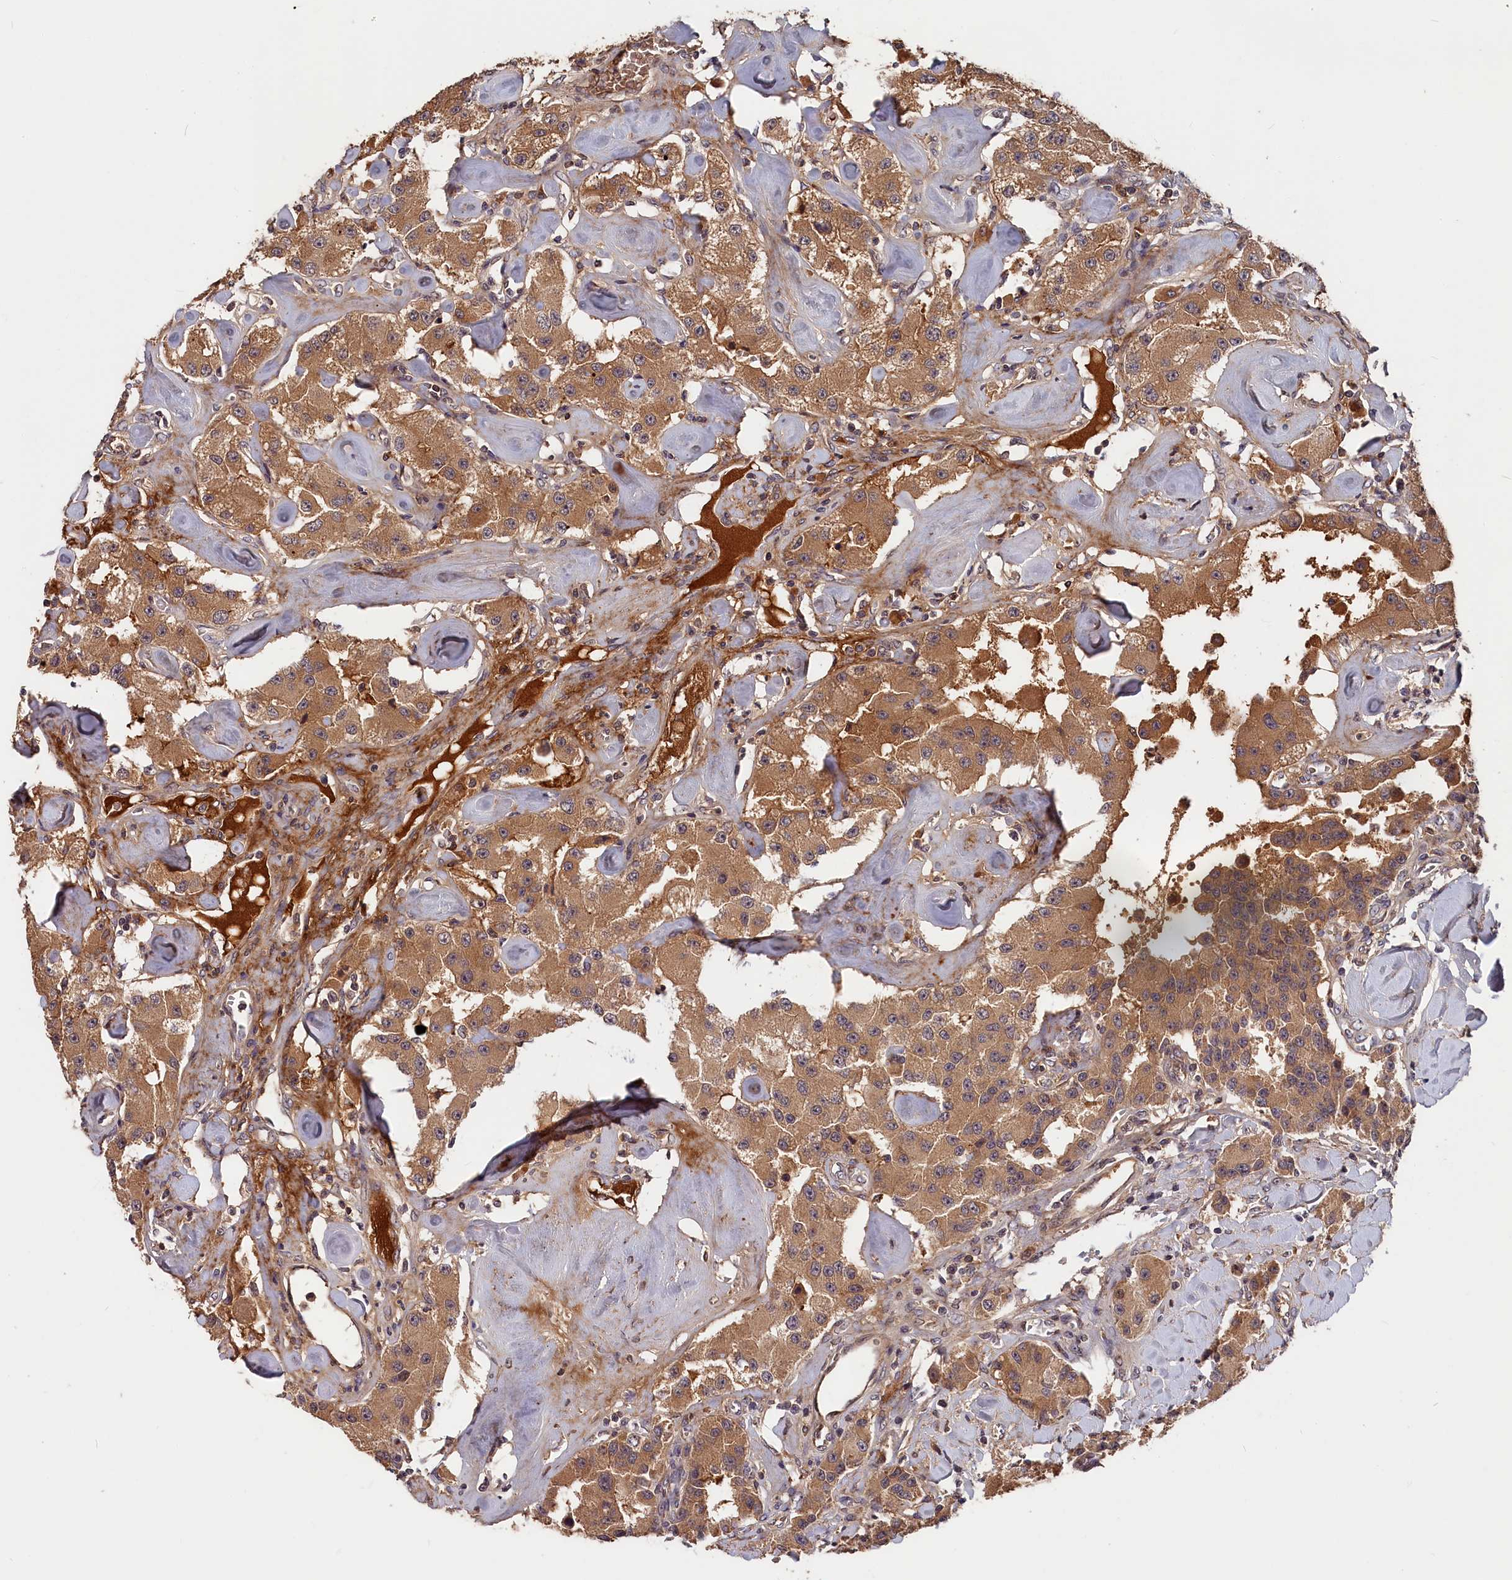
{"staining": {"intensity": "moderate", "quantity": ">75%", "location": "cytoplasmic/membranous"}, "tissue": "carcinoid", "cell_type": "Tumor cells", "image_type": "cancer", "snomed": [{"axis": "morphology", "description": "Carcinoid, malignant, NOS"}, {"axis": "topography", "description": "Pancreas"}], "caption": "The micrograph shows immunohistochemical staining of carcinoid (malignant). There is moderate cytoplasmic/membranous expression is appreciated in approximately >75% of tumor cells.", "gene": "ITIH1", "patient": {"sex": "male", "age": 41}}